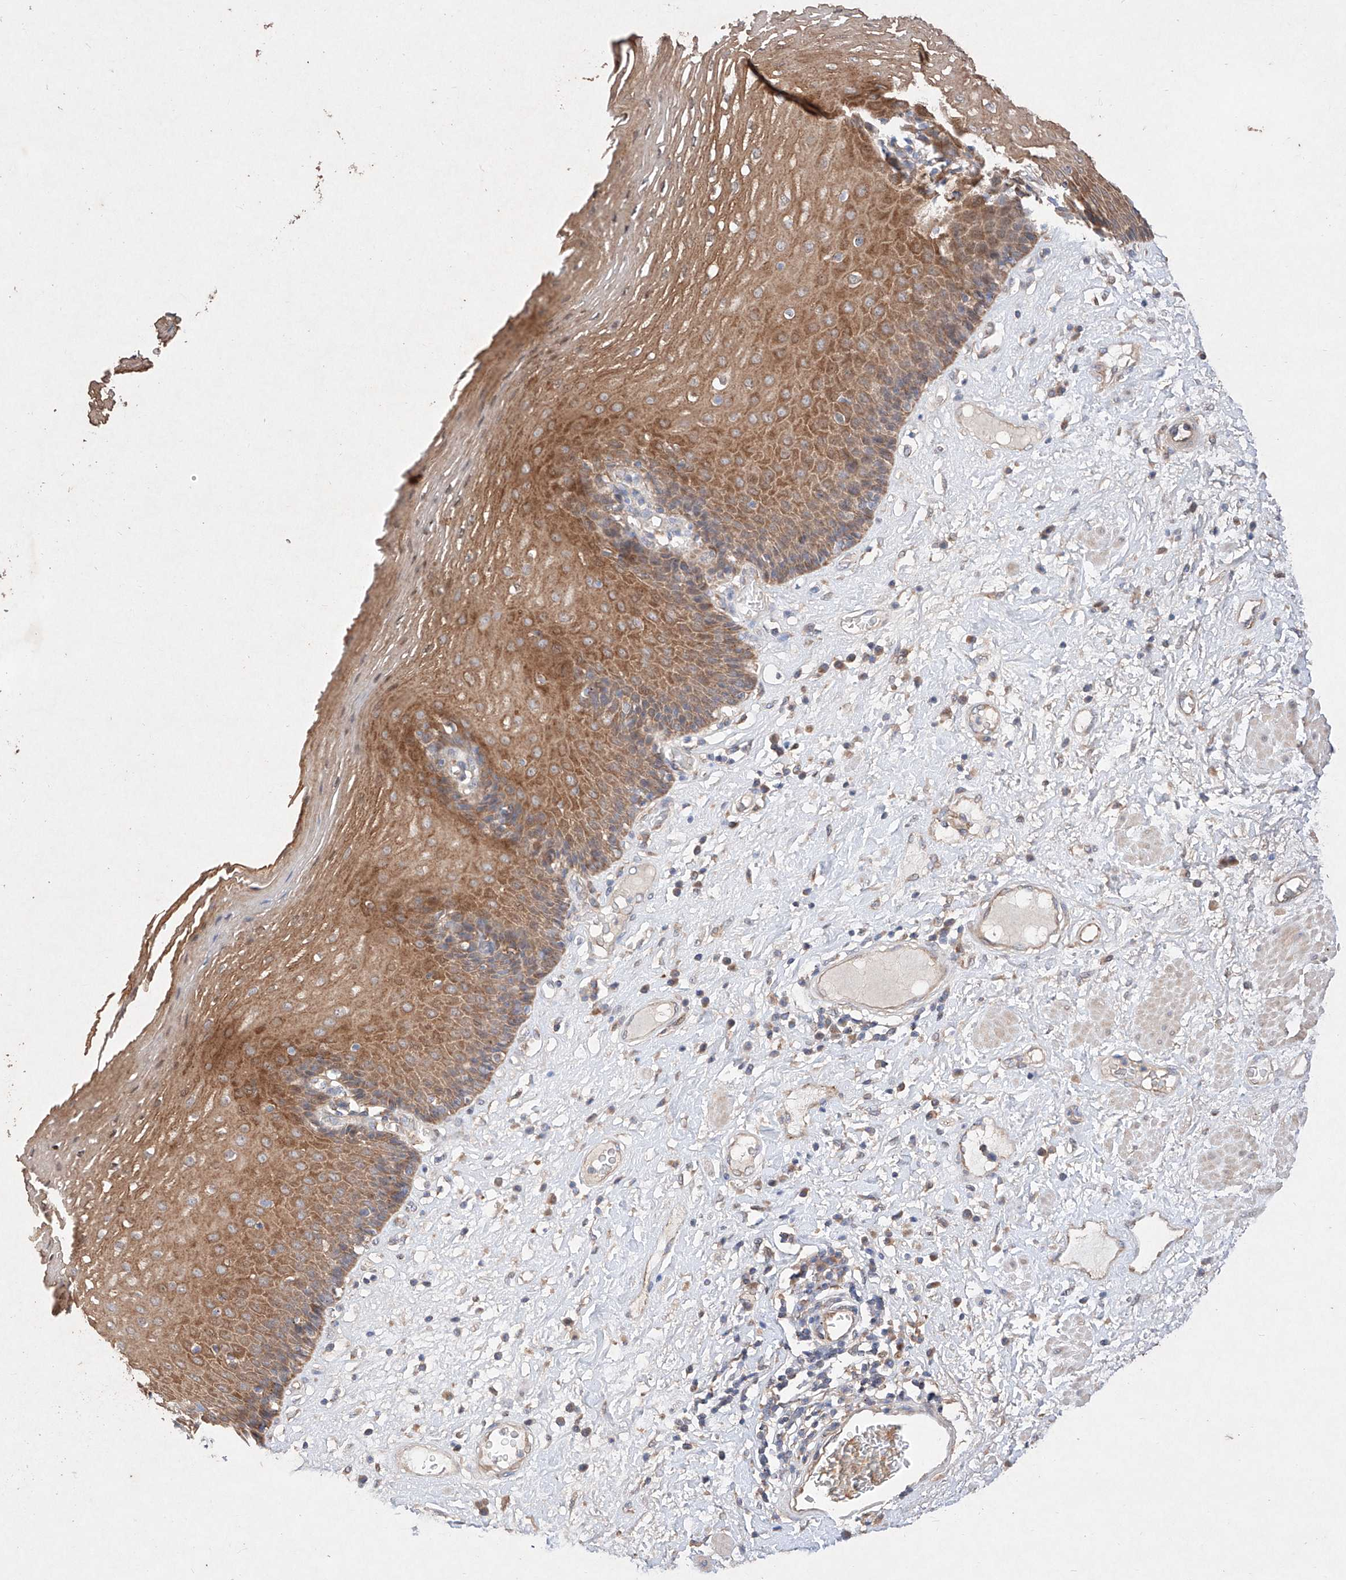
{"staining": {"intensity": "moderate", "quantity": ">75%", "location": "cytoplasmic/membranous"}, "tissue": "esophagus", "cell_type": "Squamous epithelial cells", "image_type": "normal", "snomed": [{"axis": "morphology", "description": "Normal tissue, NOS"}, {"axis": "morphology", "description": "Adenocarcinoma, NOS"}, {"axis": "topography", "description": "Esophagus"}], "caption": "An IHC histopathology image of normal tissue is shown. Protein staining in brown labels moderate cytoplasmic/membranous positivity in esophagus within squamous epithelial cells.", "gene": "C6orf62", "patient": {"sex": "male", "age": 62}}